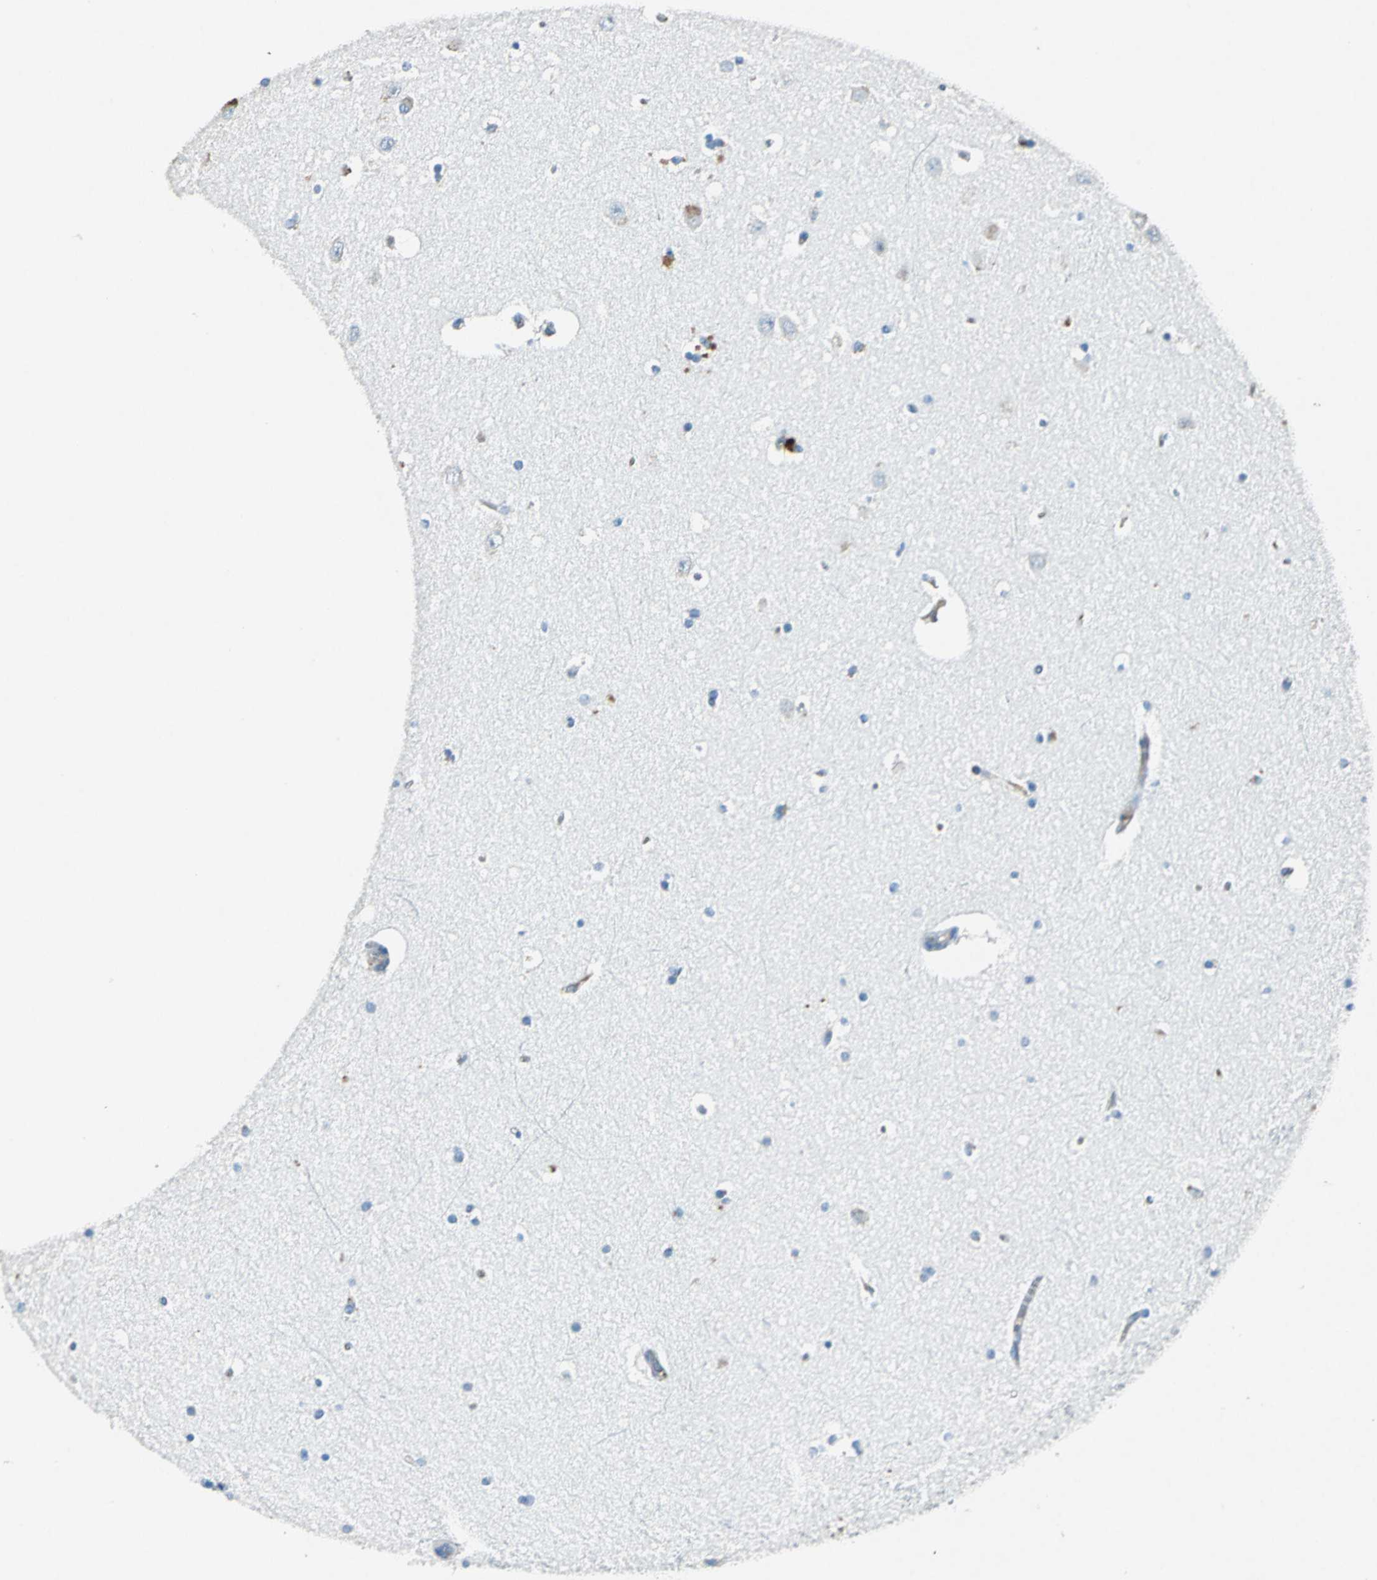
{"staining": {"intensity": "negative", "quantity": "none", "location": "none"}, "tissue": "hippocampus", "cell_type": "Glial cells", "image_type": "normal", "snomed": [{"axis": "morphology", "description": "Normal tissue, NOS"}, {"axis": "topography", "description": "Hippocampus"}], "caption": "Immunohistochemical staining of benign human hippocampus shows no significant positivity in glial cells.", "gene": "RPS13", "patient": {"sex": "female", "age": 54}}